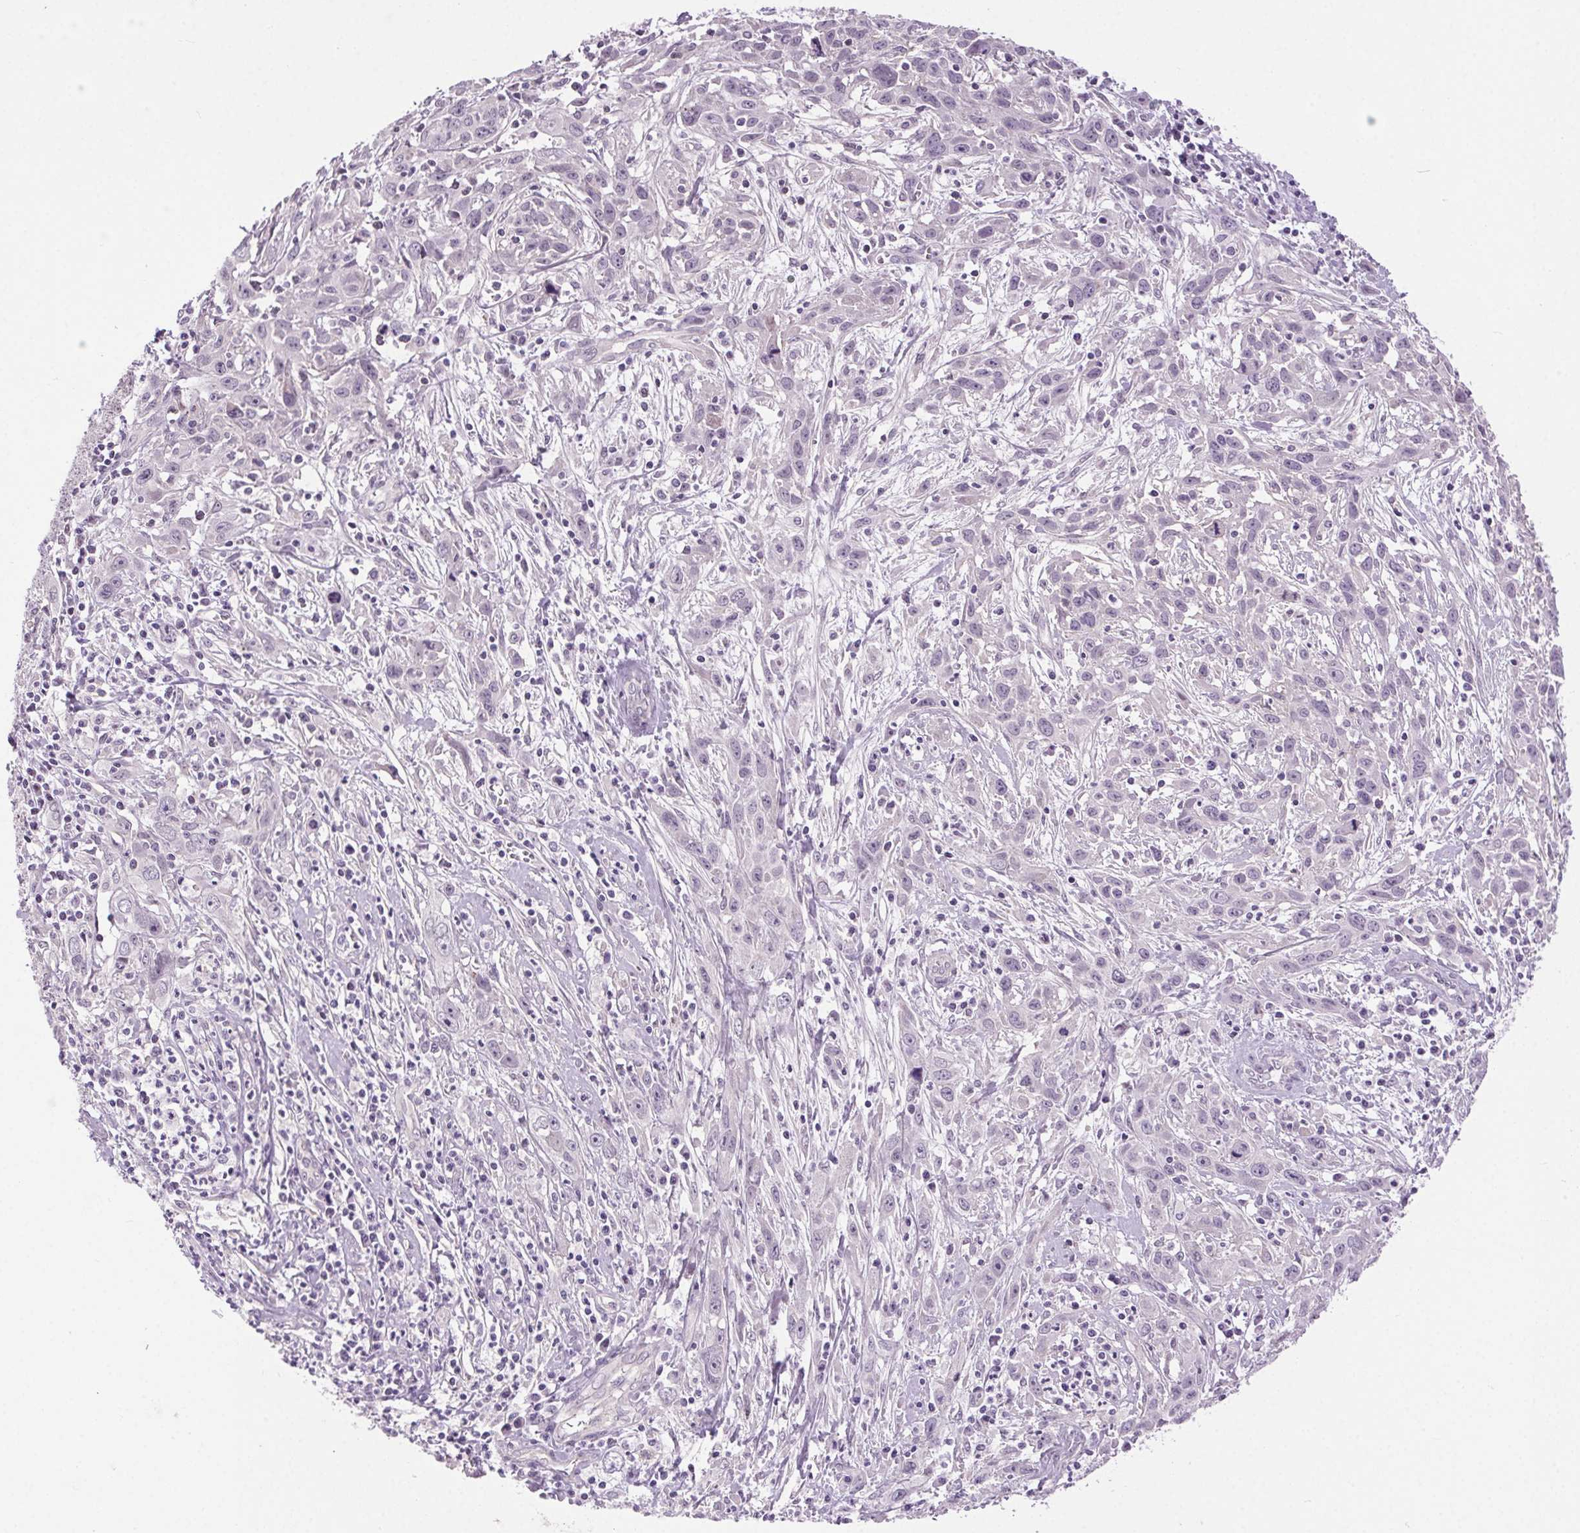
{"staining": {"intensity": "negative", "quantity": "none", "location": "none"}, "tissue": "cervical cancer", "cell_type": "Tumor cells", "image_type": "cancer", "snomed": [{"axis": "morphology", "description": "Squamous cell carcinoma, NOS"}, {"axis": "topography", "description": "Cervix"}], "caption": "An IHC histopathology image of cervical cancer is shown. There is no staining in tumor cells of cervical cancer.", "gene": "SYT11", "patient": {"sex": "female", "age": 38}}